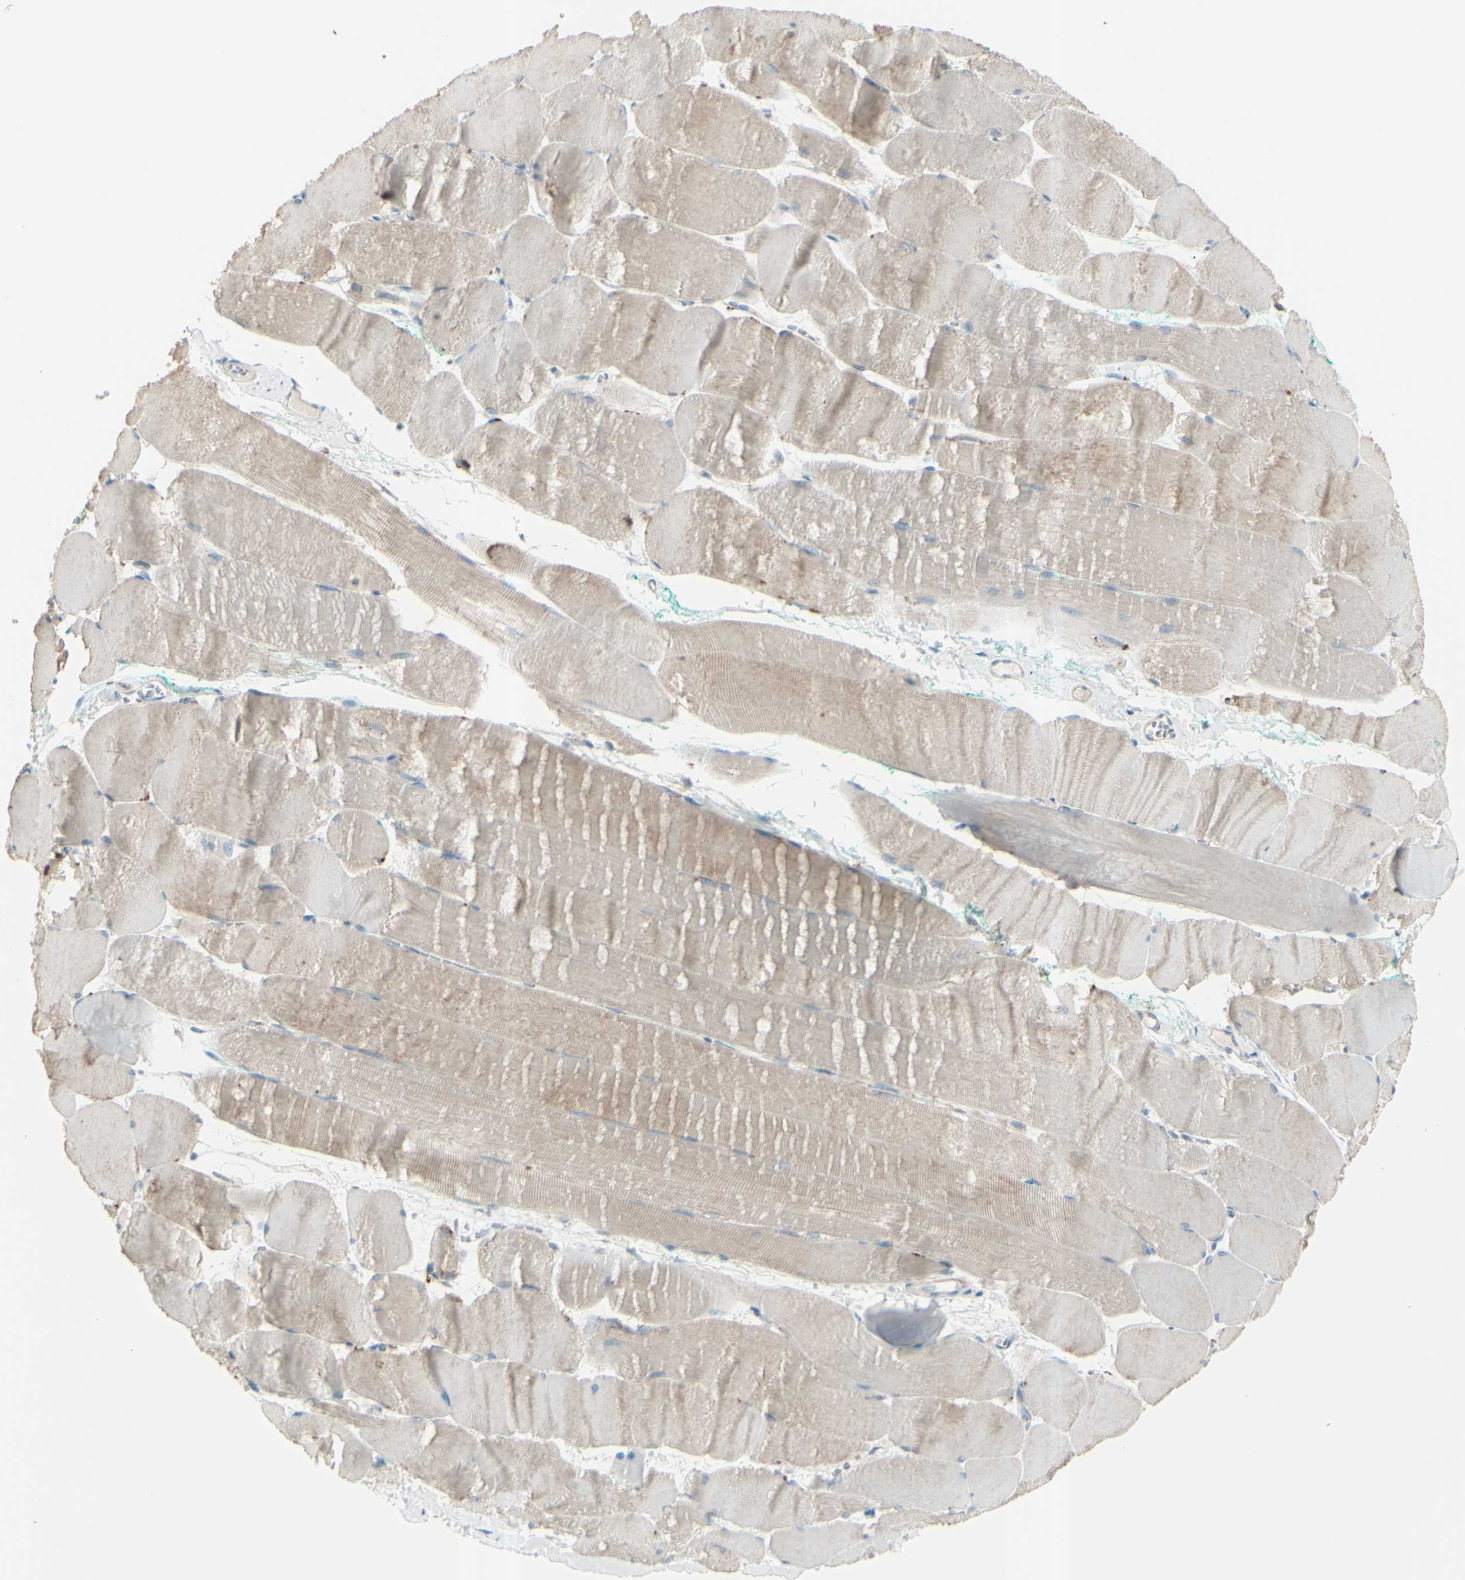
{"staining": {"intensity": "moderate", "quantity": "25%-75%", "location": "cytoplasmic/membranous"}, "tissue": "skeletal muscle", "cell_type": "Myocytes", "image_type": "normal", "snomed": [{"axis": "morphology", "description": "Normal tissue, NOS"}, {"axis": "morphology", "description": "Squamous cell carcinoma, NOS"}, {"axis": "topography", "description": "Skeletal muscle"}], "caption": "Immunohistochemistry (IHC) (DAB (3,3'-diaminobenzidine)) staining of normal human skeletal muscle shows moderate cytoplasmic/membranous protein staining in about 25%-75% of myocytes.", "gene": "B4GALT1", "patient": {"sex": "male", "age": 51}}